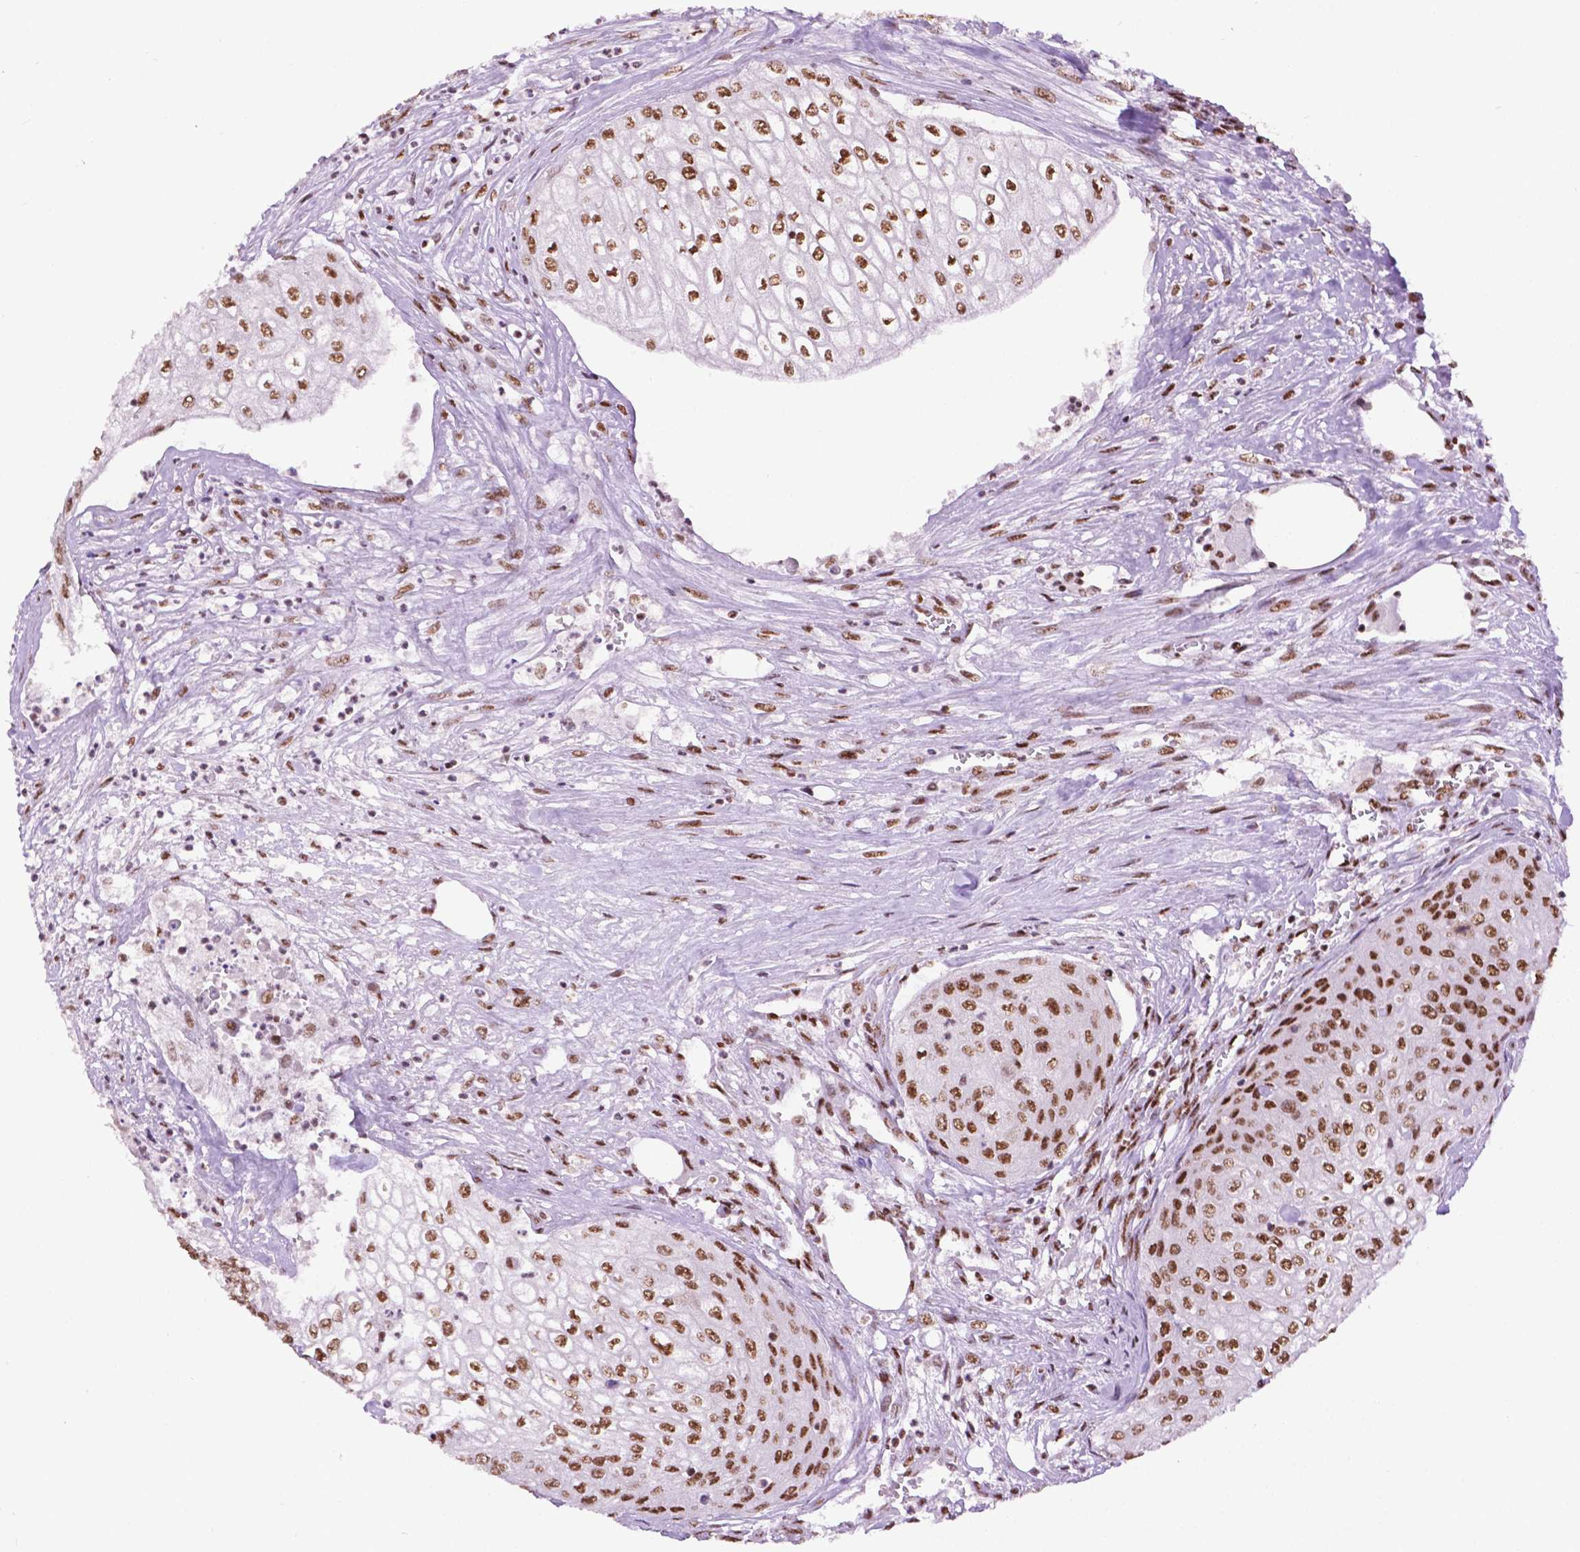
{"staining": {"intensity": "moderate", "quantity": ">75%", "location": "nuclear"}, "tissue": "urothelial cancer", "cell_type": "Tumor cells", "image_type": "cancer", "snomed": [{"axis": "morphology", "description": "Urothelial carcinoma, High grade"}, {"axis": "topography", "description": "Urinary bladder"}], "caption": "The image reveals immunohistochemical staining of urothelial cancer. There is moderate nuclear positivity is appreciated in approximately >75% of tumor cells.", "gene": "CCAR2", "patient": {"sex": "male", "age": 62}}